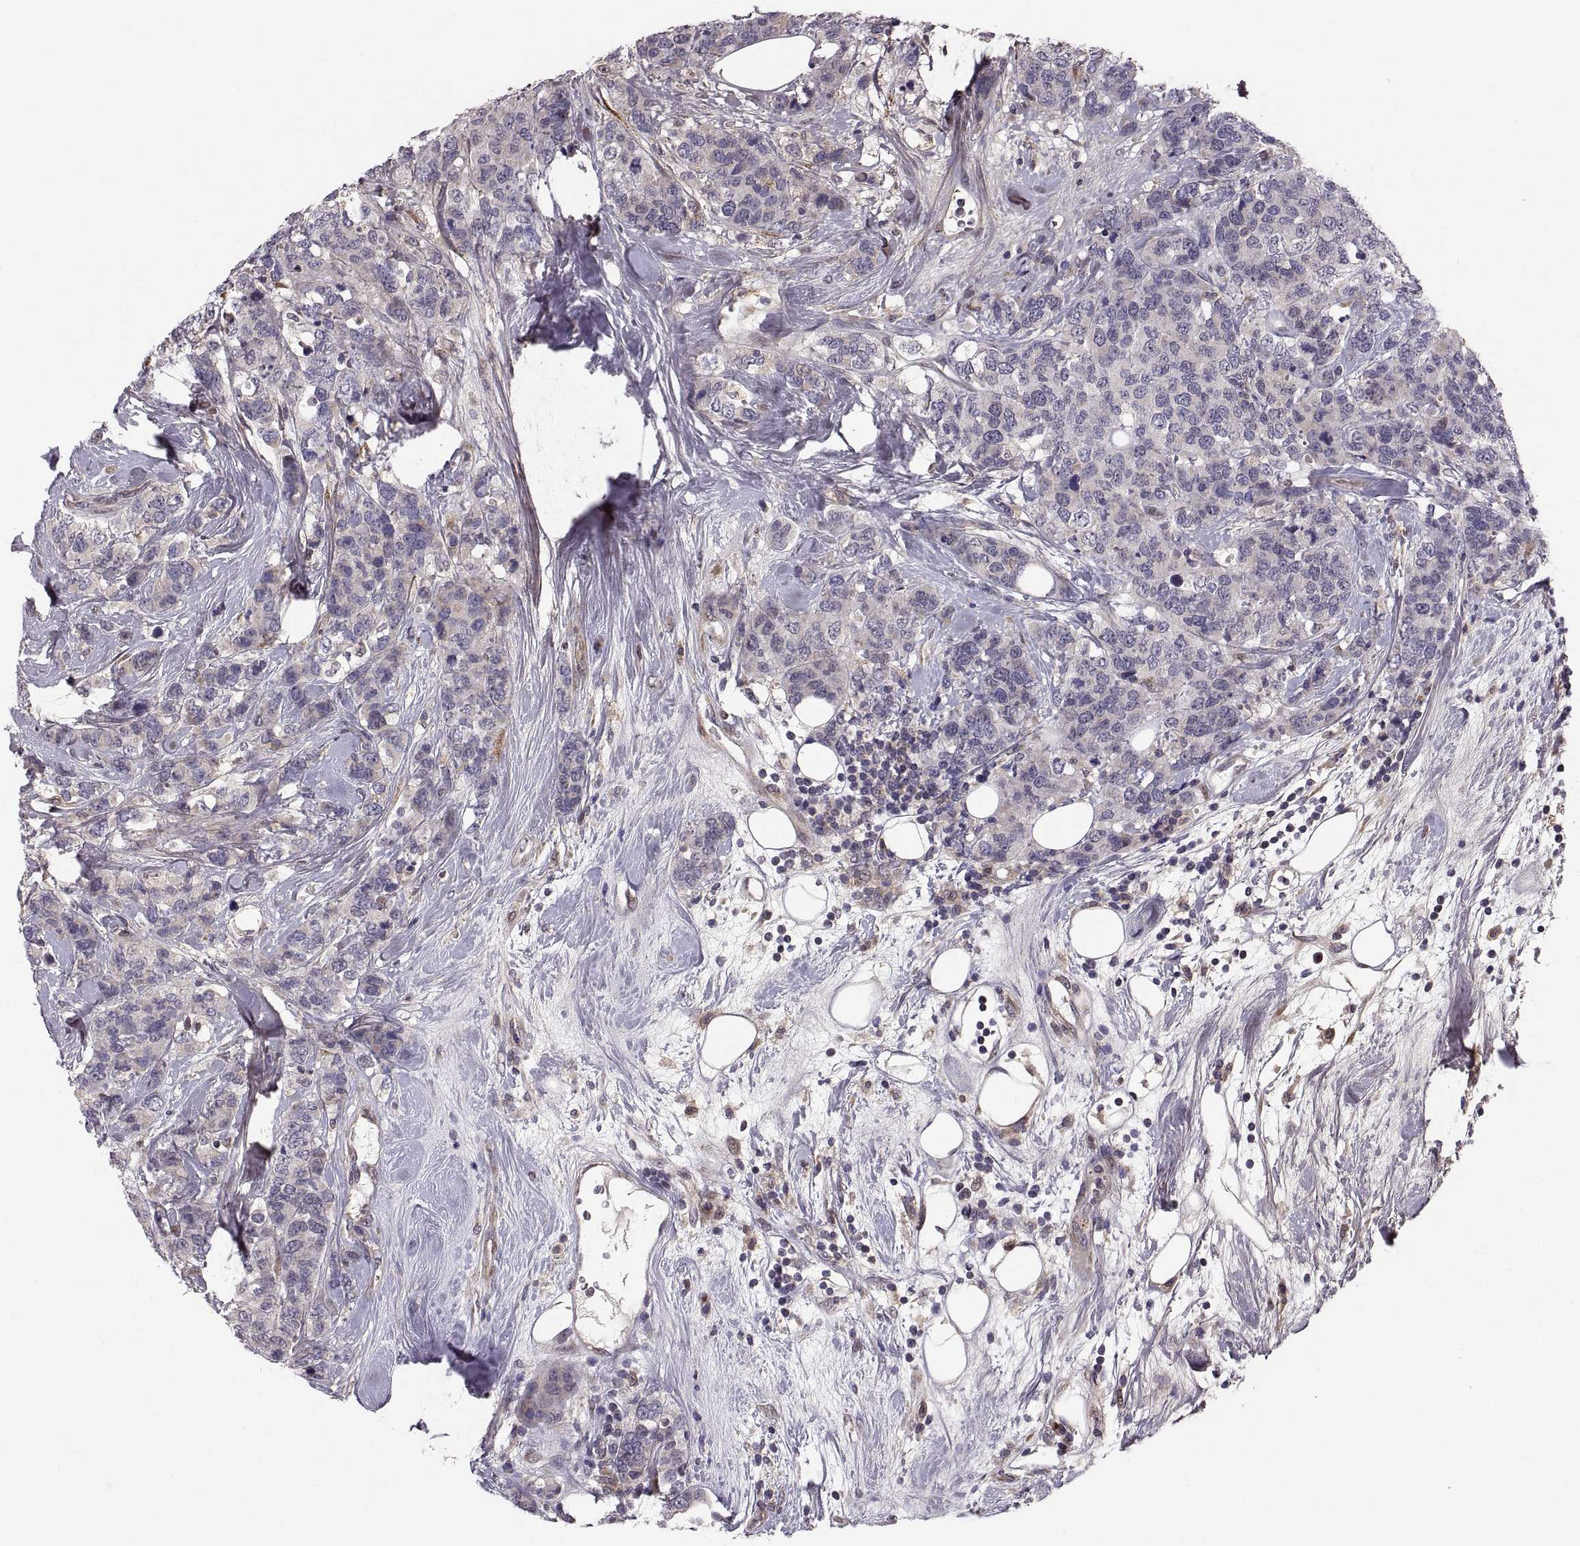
{"staining": {"intensity": "weak", "quantity": "25%-75%", "location": "cytoplasmic/membranous"}, "tissue": "breast cancer", "cell_type": "Tumor cells", "image_type": "cancer", "snomed": [{"axis": "morphology", "description": "Lobular carcinoma"}, {"axis": "topography", "description": "Breast"}], "caption": "Protein expression analysis of breast cancer (lobular carcinoma) displays weak cytoplasmic/membranous positivity in approximately 25%-75% of tumor cells. Using DAB (brown) and hematoxylin (blue) stains, captured at high magnification using brightfield microscopy.", "gene": "TESC", "patient": {"sex": "female", "age": 59}}